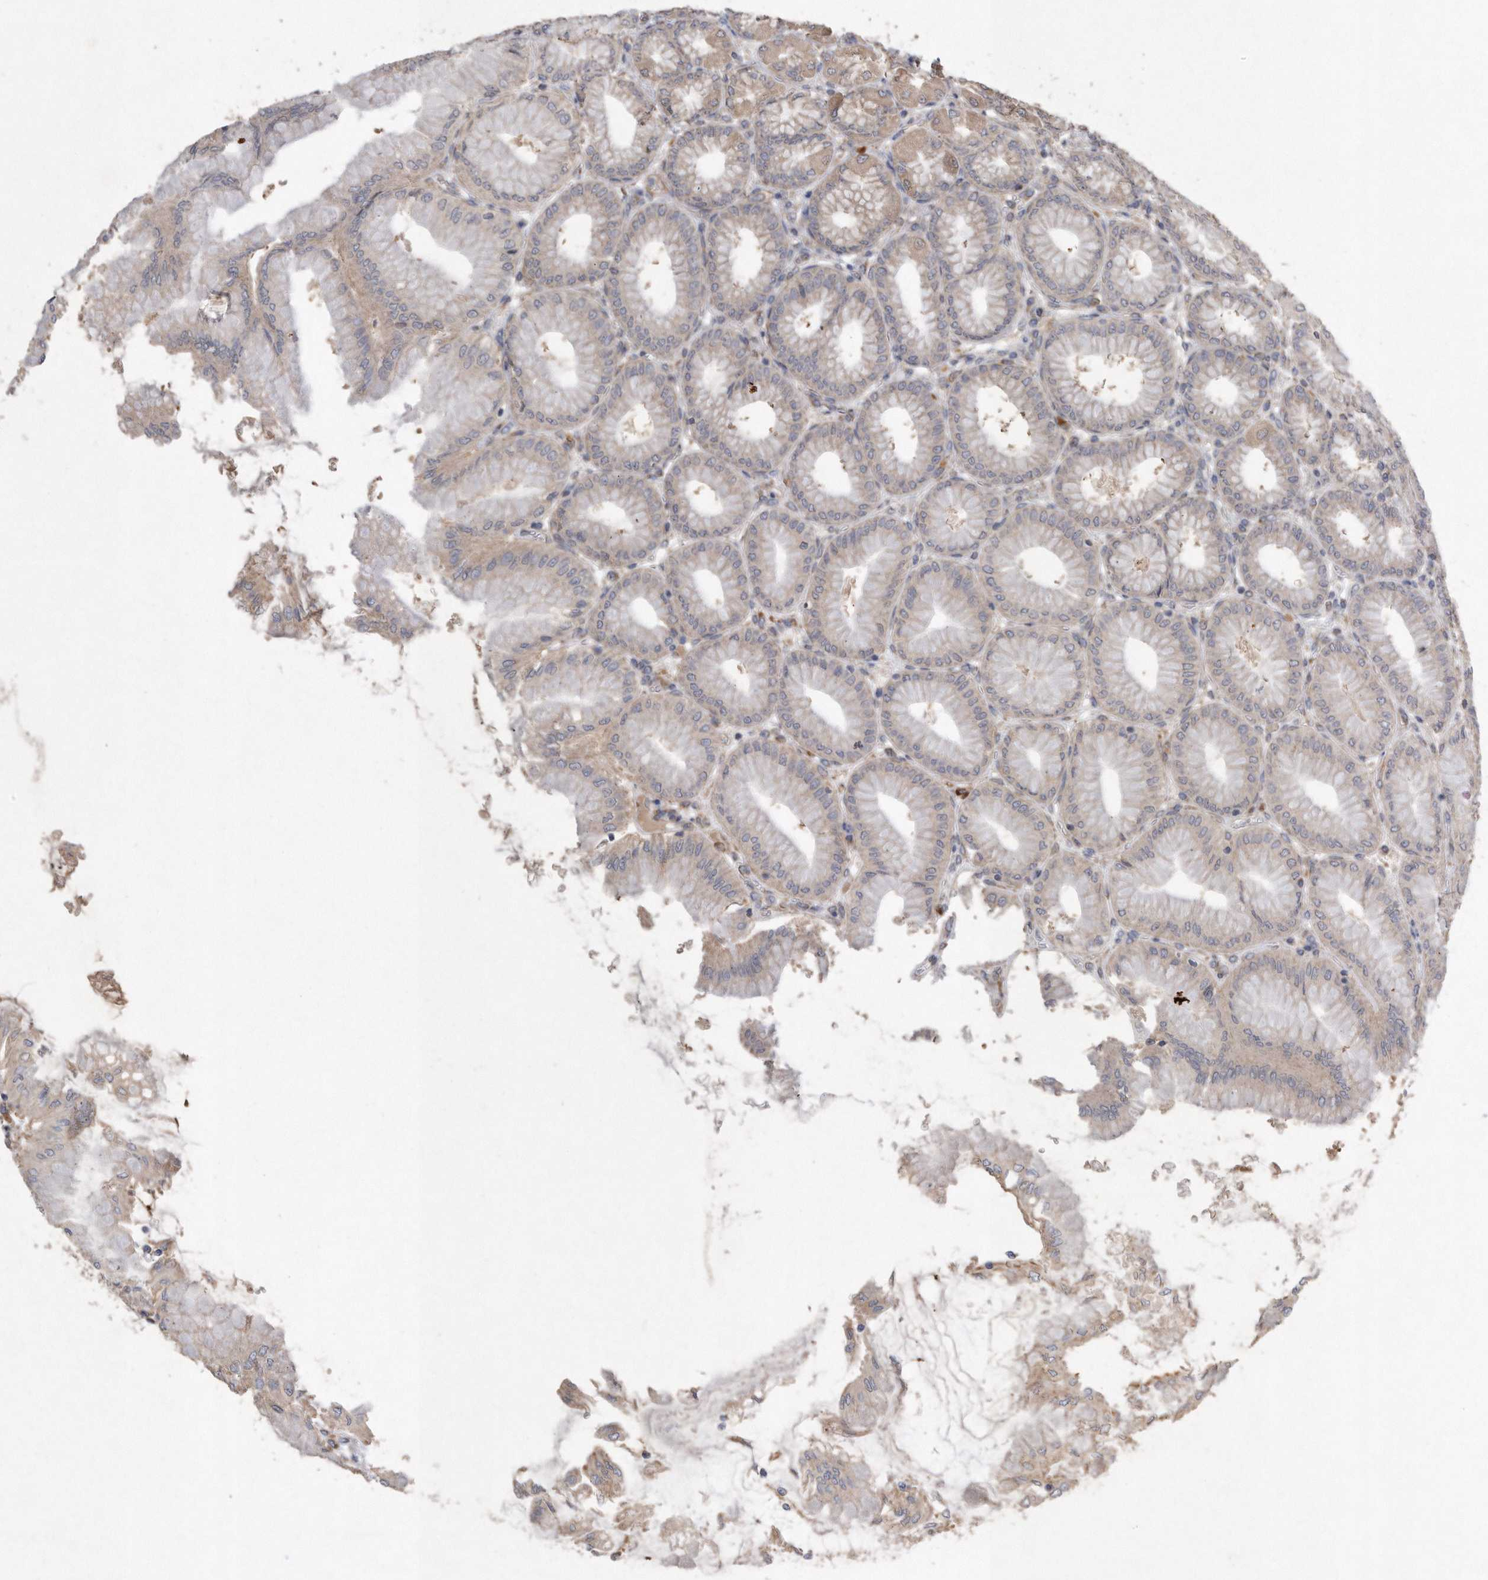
{"staining": {"intensity": "weak", "quantity": "25%-75%", "location": "cytoplasmic/membranous"}, "tissue": "stomach", "cell_type": "Glandular cells", "image_type": "normal", "snomed": [{"axis": "morphology", "description": "Normal tissue, NOS"}, {"axis": "topography", "description": "Stomach, upper"}], "caption": "Immunohistochemical staining of benign human stomach displays weak cytoplasmic/membranous protein staining in approximately 25%-75% of glandular cells.", "gene": "PON2", "patient": {"sex": "female", "age": 56}}